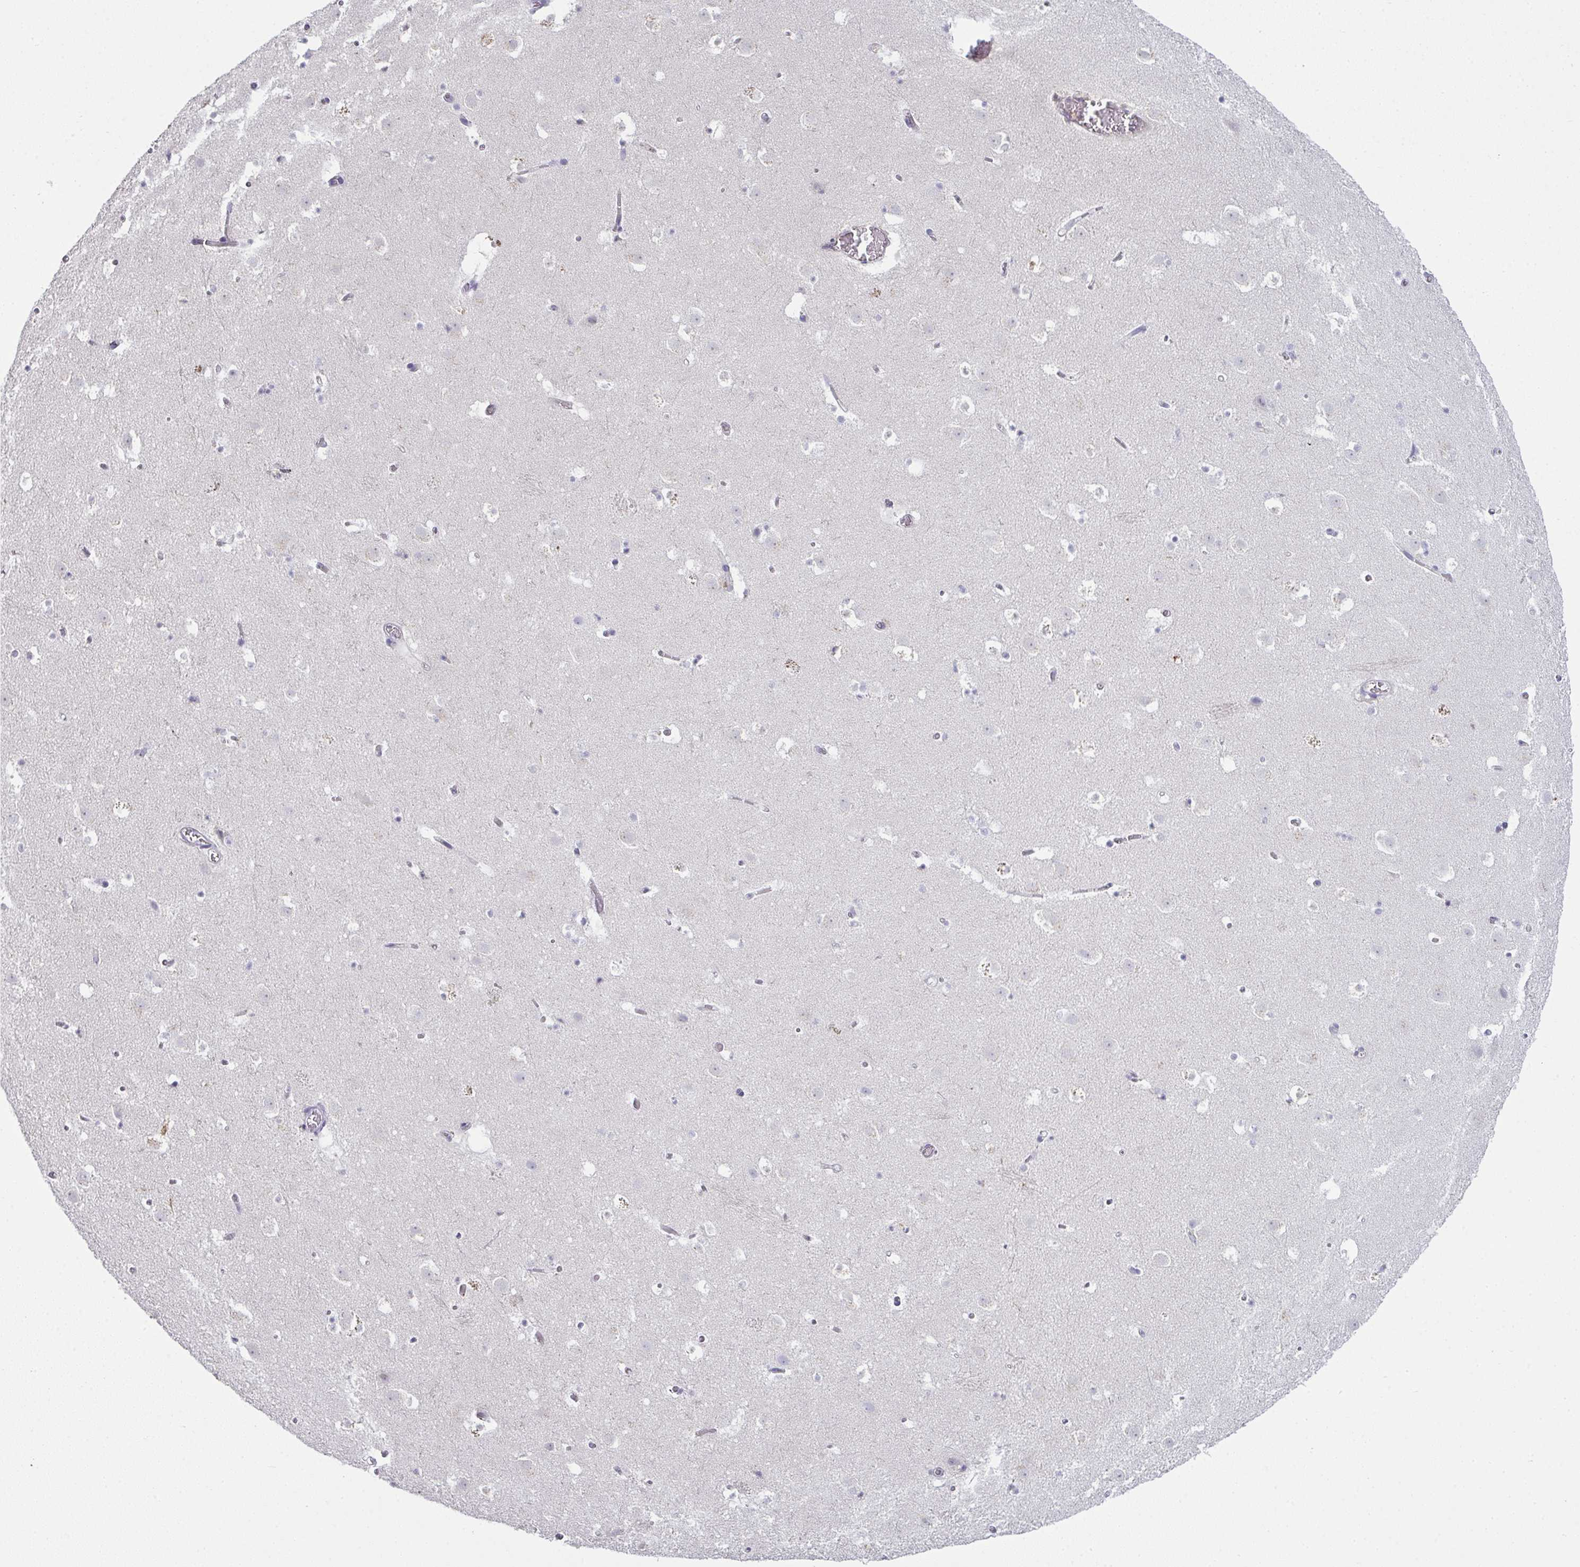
{"staining": {"intensity": "negative", "quantity": "none", "location": "none"}, "tissue": "caudate", "cell_type": "Glial cells", "image_type": "normal", "snomed": [{"axis": "morphology", "description": "Normal tissue, NOS"}, {"axis": "topography", "description": "Lateral ventricle wall"}], "caption": "DAB (3,3'-diaminobenzidine) immunohistochemical staining of benign caudate displays no significant positivity in glial cells.", "gene": "ADAM21", "patient": {"sex": "male", "age": 37}}